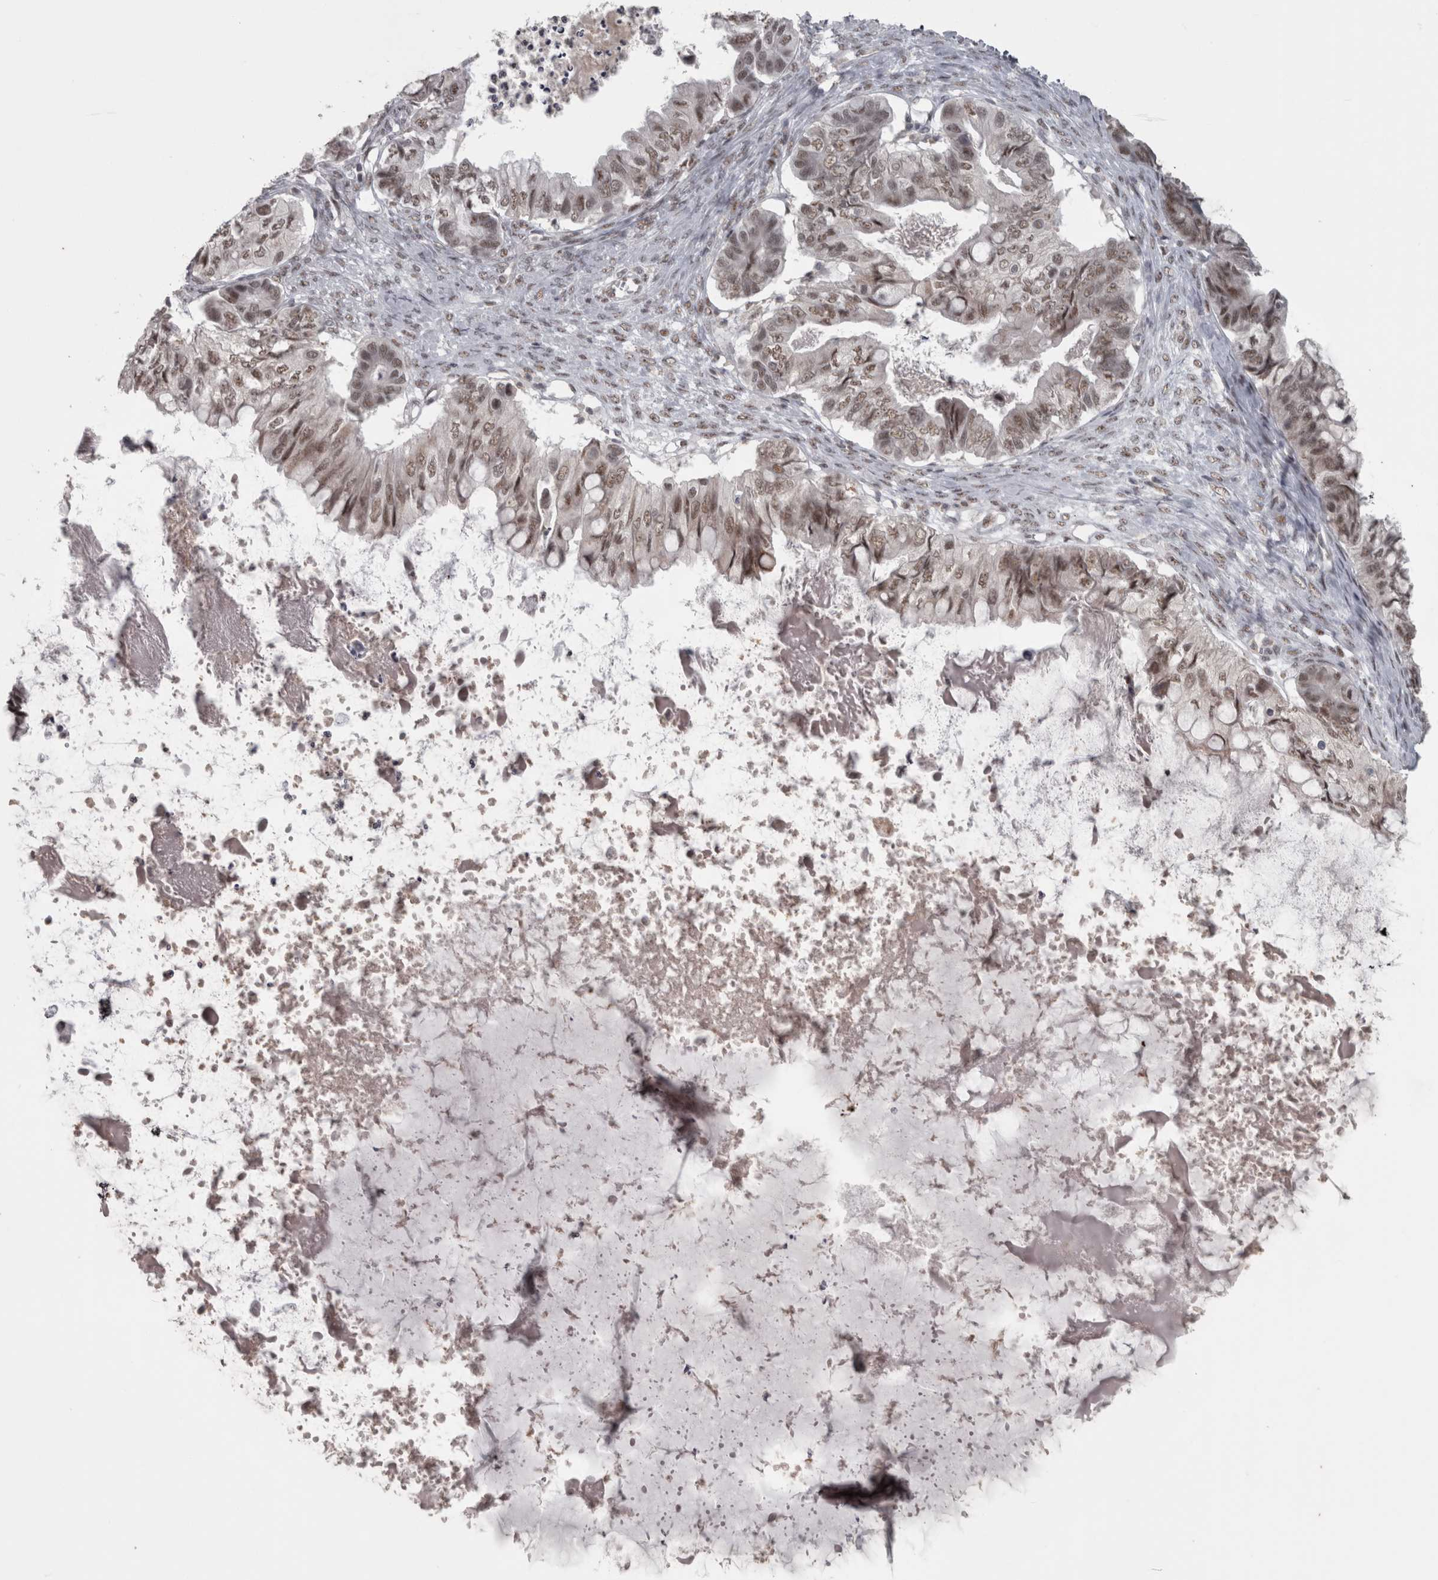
{"staining": {"intensity": "moderate", "quantity": "25%-75%", "location": "nuclear"}, "tissue": "ovarian cancer", "cell_type": "Tumor cells", "image_type": "cancer", "snomed": [{"axis": "morphology", "description": "Cystadenocarcinoma, mucinous, NOS"}, {"axis": "topography", "description": "Ovary"}], "caption": "Ovarian cancer (mucinous cystadenocarcinoma) stained with a protein marker exhibits moderate staining in tumor cells.", "gene": "MICU3", "patient": {"sex": "female", "age": 80}}